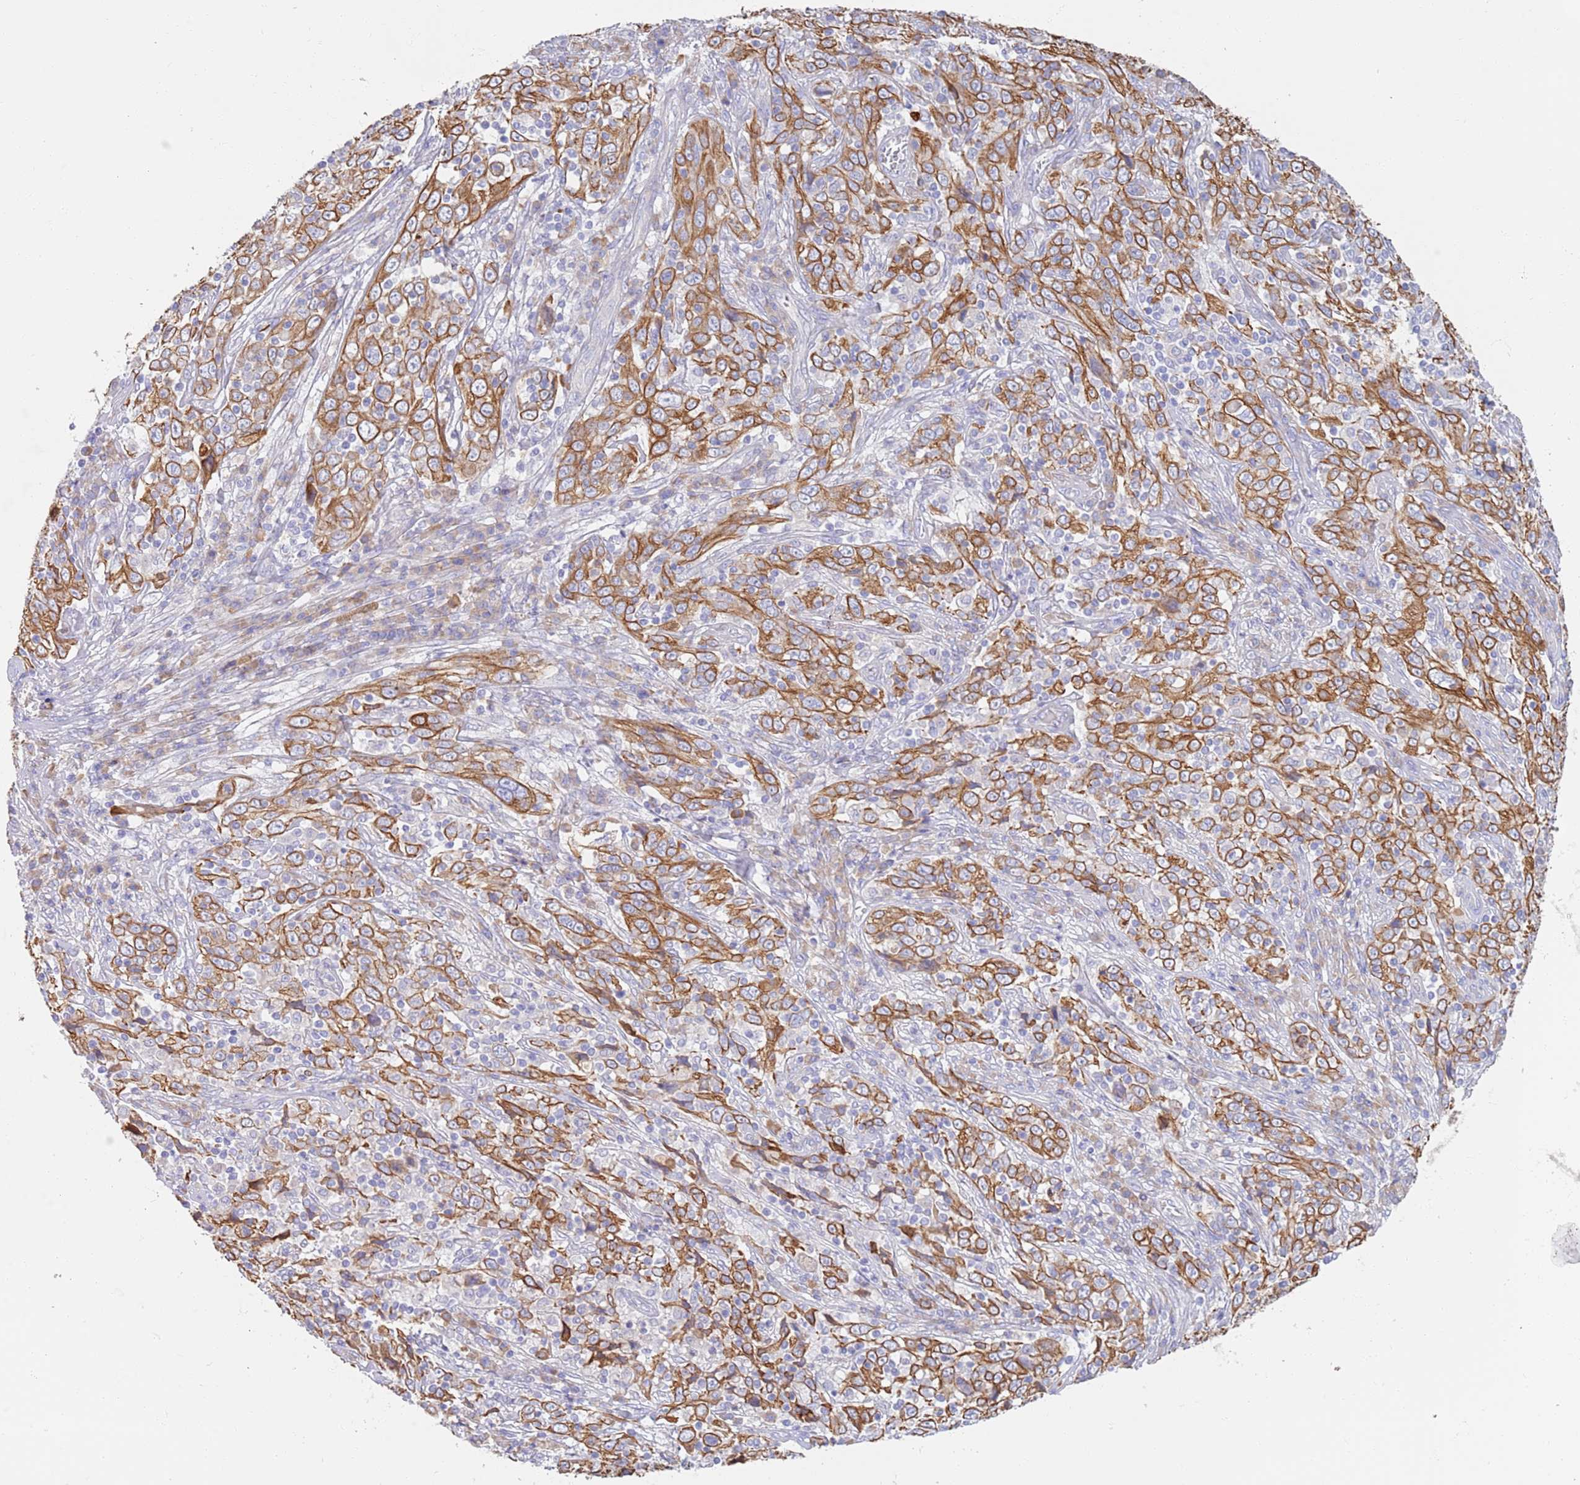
{"staining": {"intensity": "moderate", "quantity": ">75%", "location": "cytoplasmic/membranous"}, "tissue": "cervical cancer", "cell_type": "Tumor cells", "image_type": "cancer", "snomed": [{"axis": "morphology", "description": "Squamous cell carcinoma, NOS"}, {"axis": "topography", "description": "Cervix"}], "caption": "Tumor cells demonstrate moderate cytoplasmic/membranous positivity in approximately >75% of cells in cervical cancer (squamous cell carcinoma). Nuclei are stained in blue.", "gene": "CCDC149", "patient": {"sex": "female", "age": 46}}